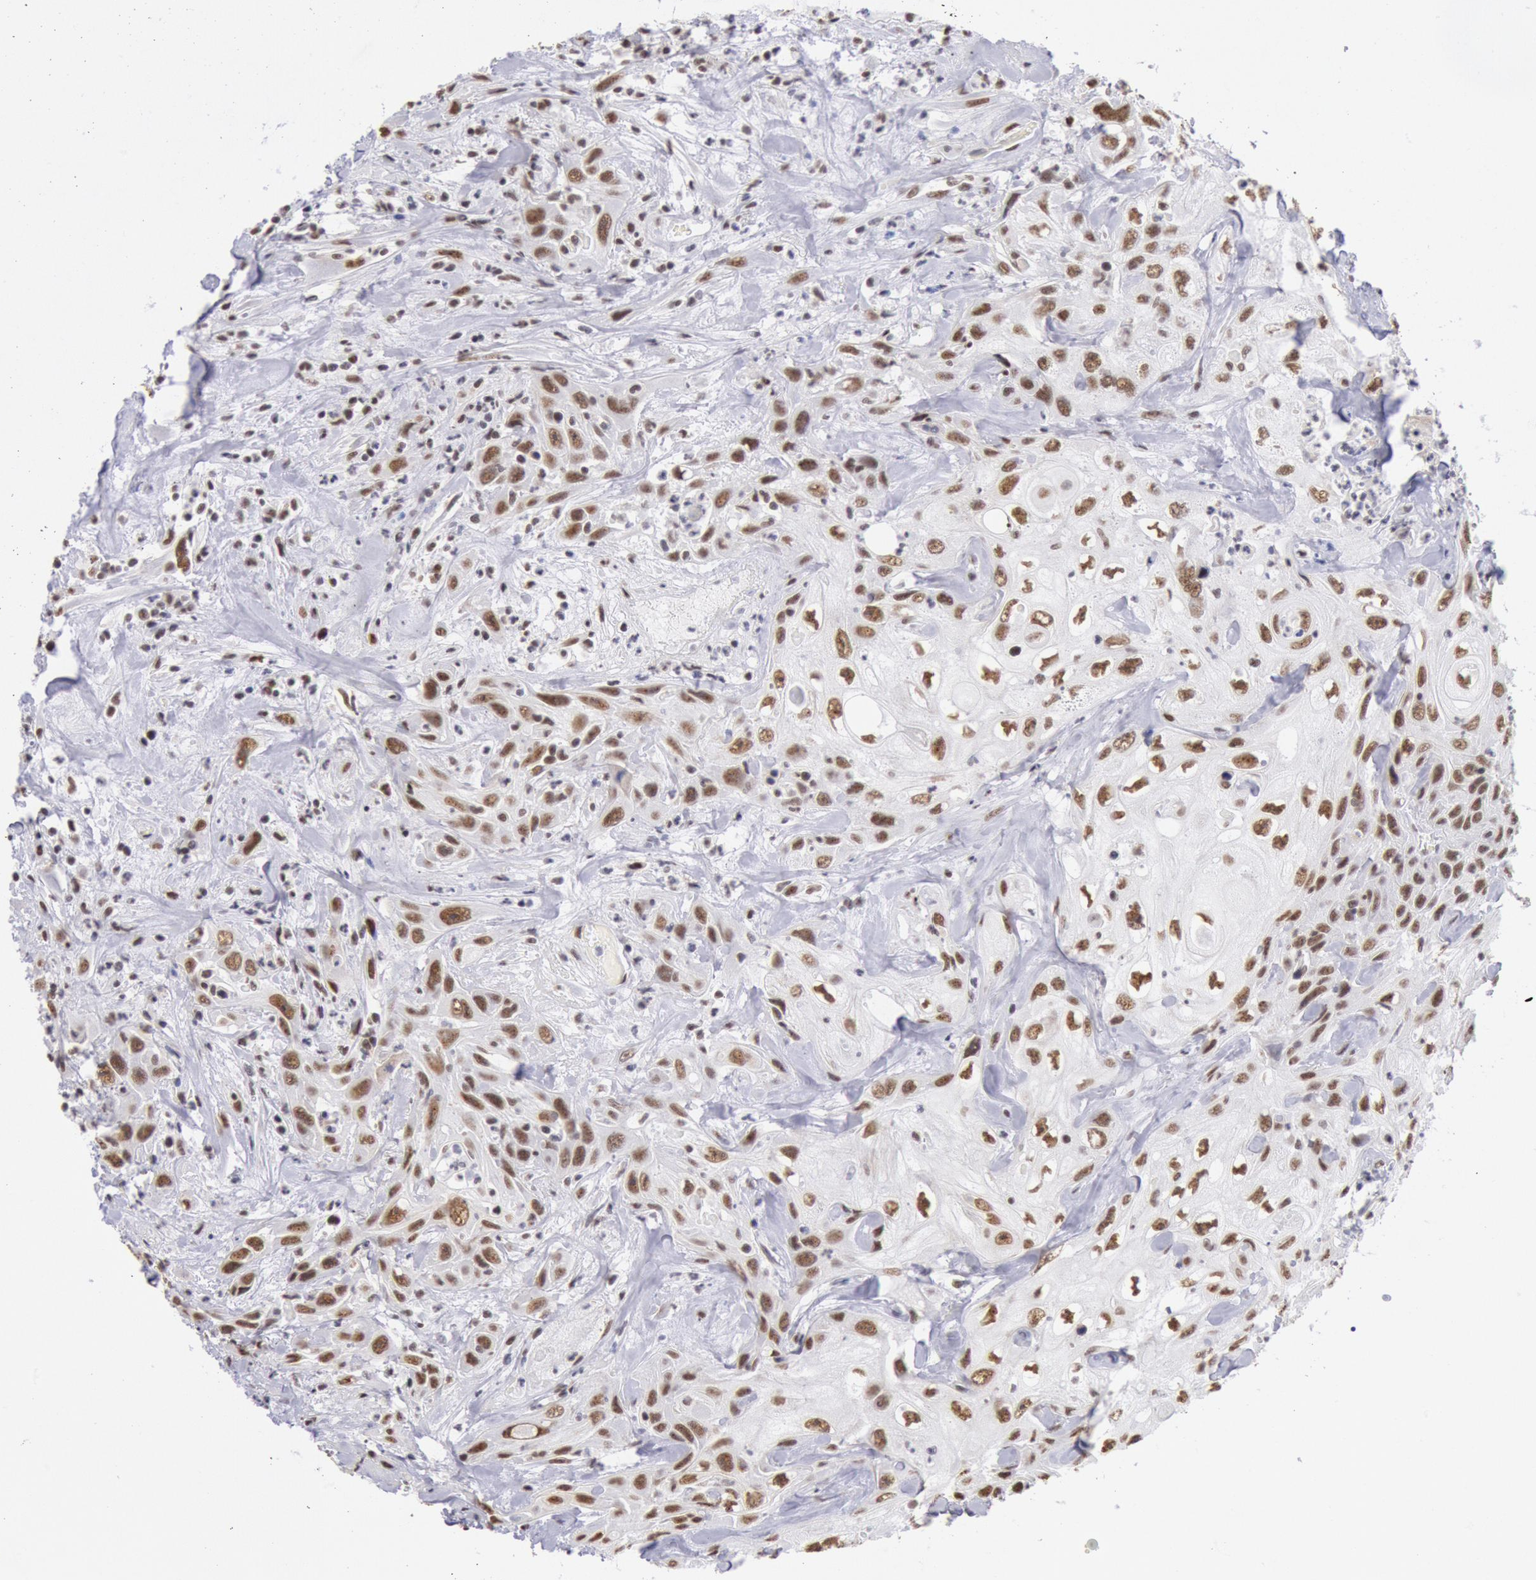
{"staining": {"intensity": "moderate", "quantity": ">75%", "location": "nuclear"}, "tissue": "urothelial cancer", "cell_type": "Tumor cells", "image_type": "cancer", "snomed": [{"axis": "morphology", "description": "Urothelial carcinoma, High grade"}, {"axis": "topography", "description": "Urinary bladder"}], "caption": "A histopathology image of high-grade urothelial carcinoma stained for a protein exhibits moderate nuclear brown staining in tumor cells. (DAB (3,3'-diaminobenzidine) IHC with brightfield microscopy, high magnification).", "gene": "SNRPD3", "patient": {"sex": "female", "age": 84}}